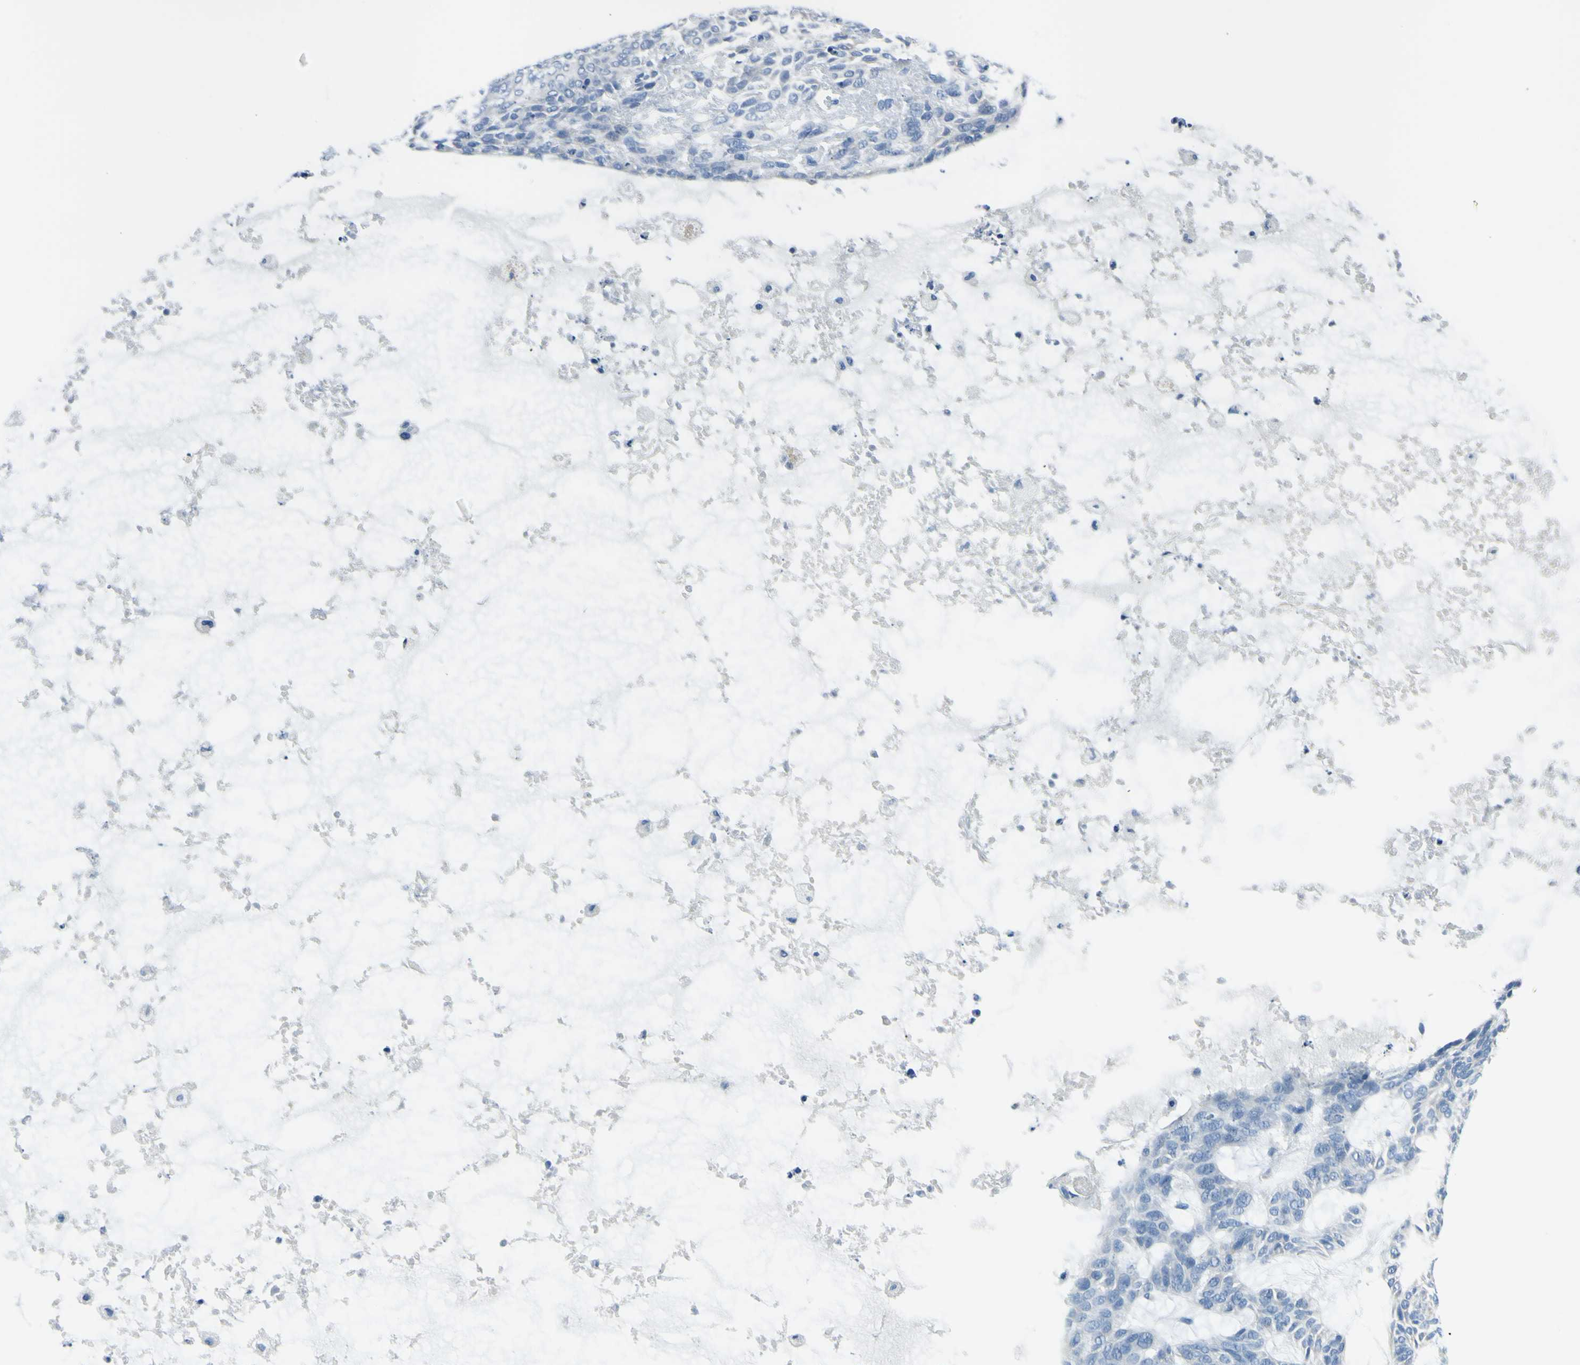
{"staining": {"intensity": "negative", "quantity": "none", "location": "none"}, "tissue": "skin cancer", "cell_type": "Tumor cells", "image_type": "cancer", "snomed": [{"axis": "morphology", "description": "Basal cell carcinoma"}, {"axis": "topography", "description": "Skin"}], "caption": "IHC image of human basal cell carcinoma (skin) stained for a protein (brown), which displays no staining in tumor cells.", "gene": "DLG4", "patient": {"sex": "male", "age": 87}}